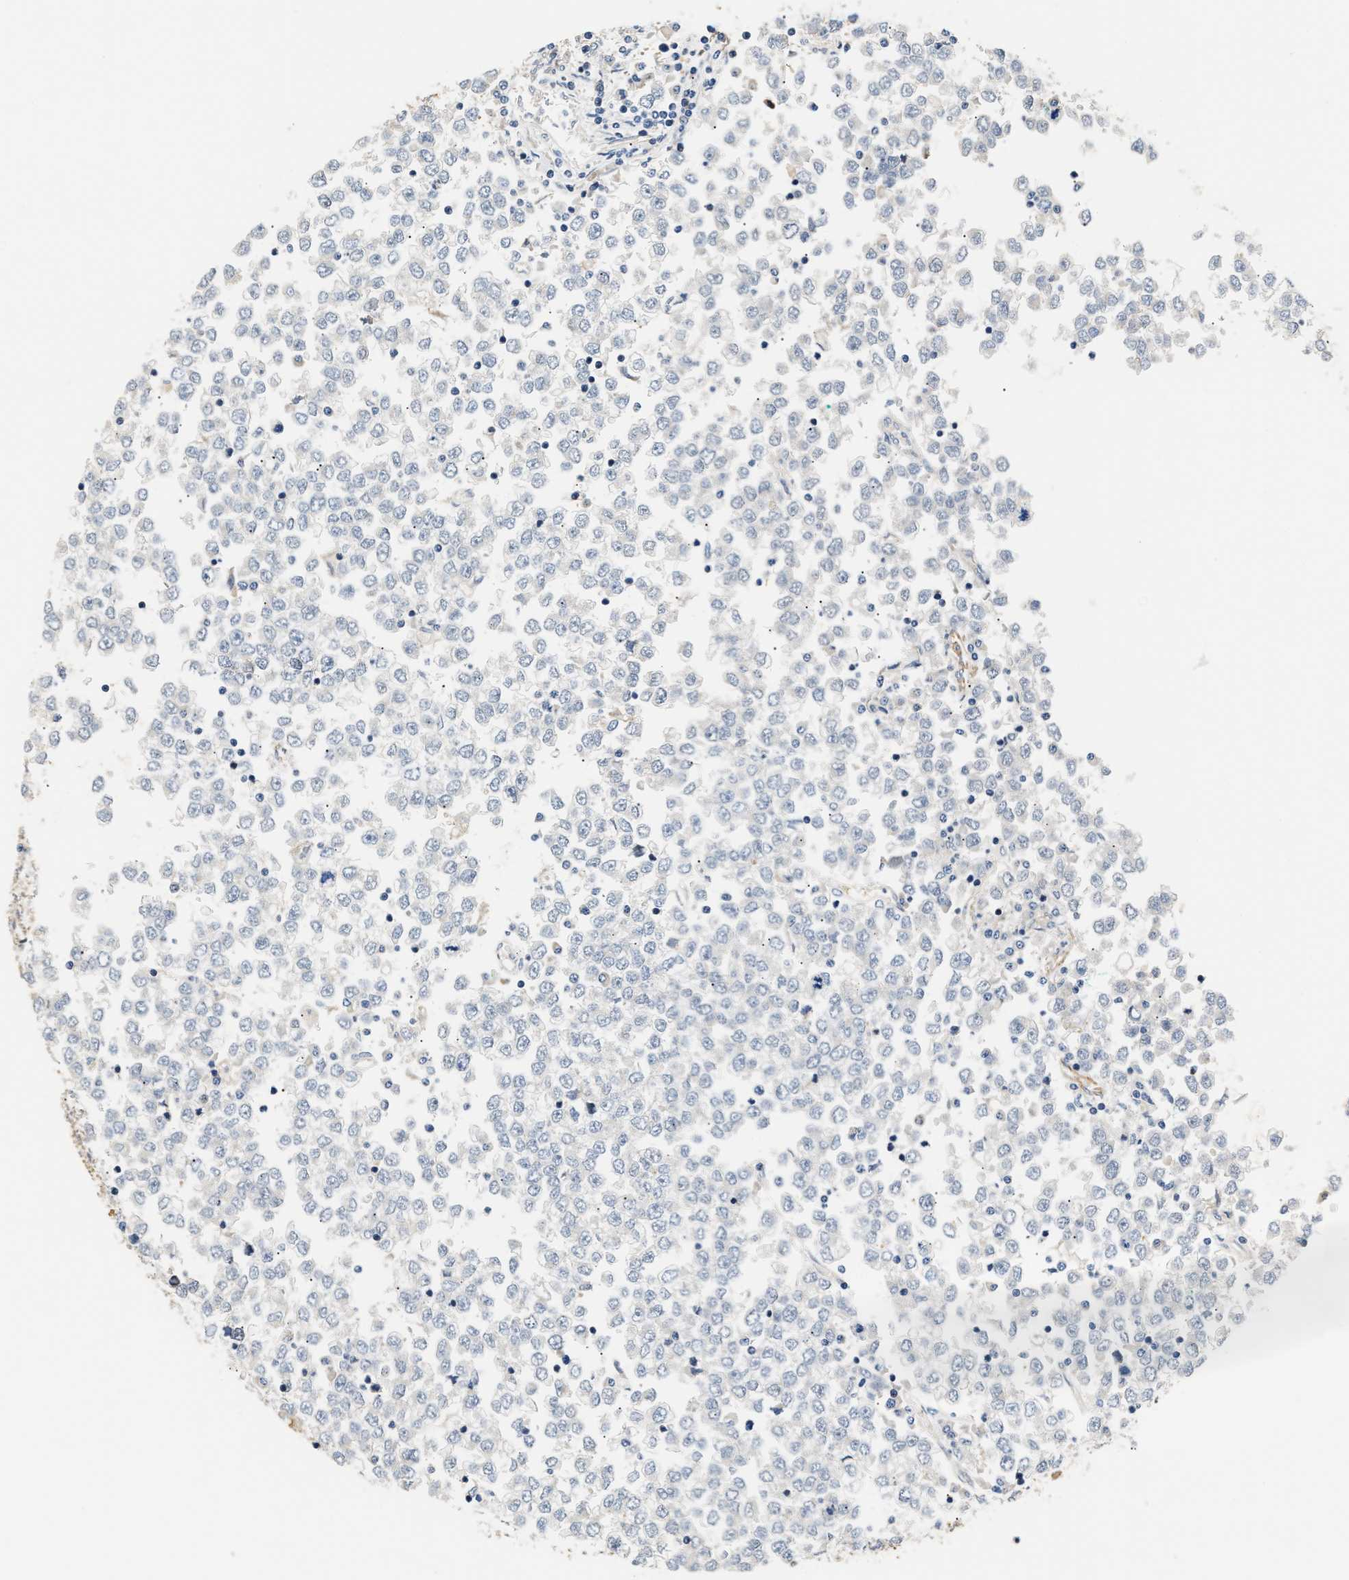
{"staining": {"intensity": "moderate", "quantity": "<25%", "location": "cytoplasmic/membranous"}, "tissue": "testis cancer", "cell_type": "Tumor cells", "image_type": "cancer", "snomed": [{"axis": "morphology", "description": "Seminoma, NOS"}, {"axis": "topography", "description": "Testis"}], "caption": "The histopathology image reveals staining of seminoma (testis), revealing moderate cytoplasmic/membranous protein expression (brown color) within tumor cells. (Stains: DAB in brown, nuclei in blue, Microscopy: brightfield microscopy at high magnification).", "gene": "TNIP2", "patient": {"sex": "male", "age": 65}}